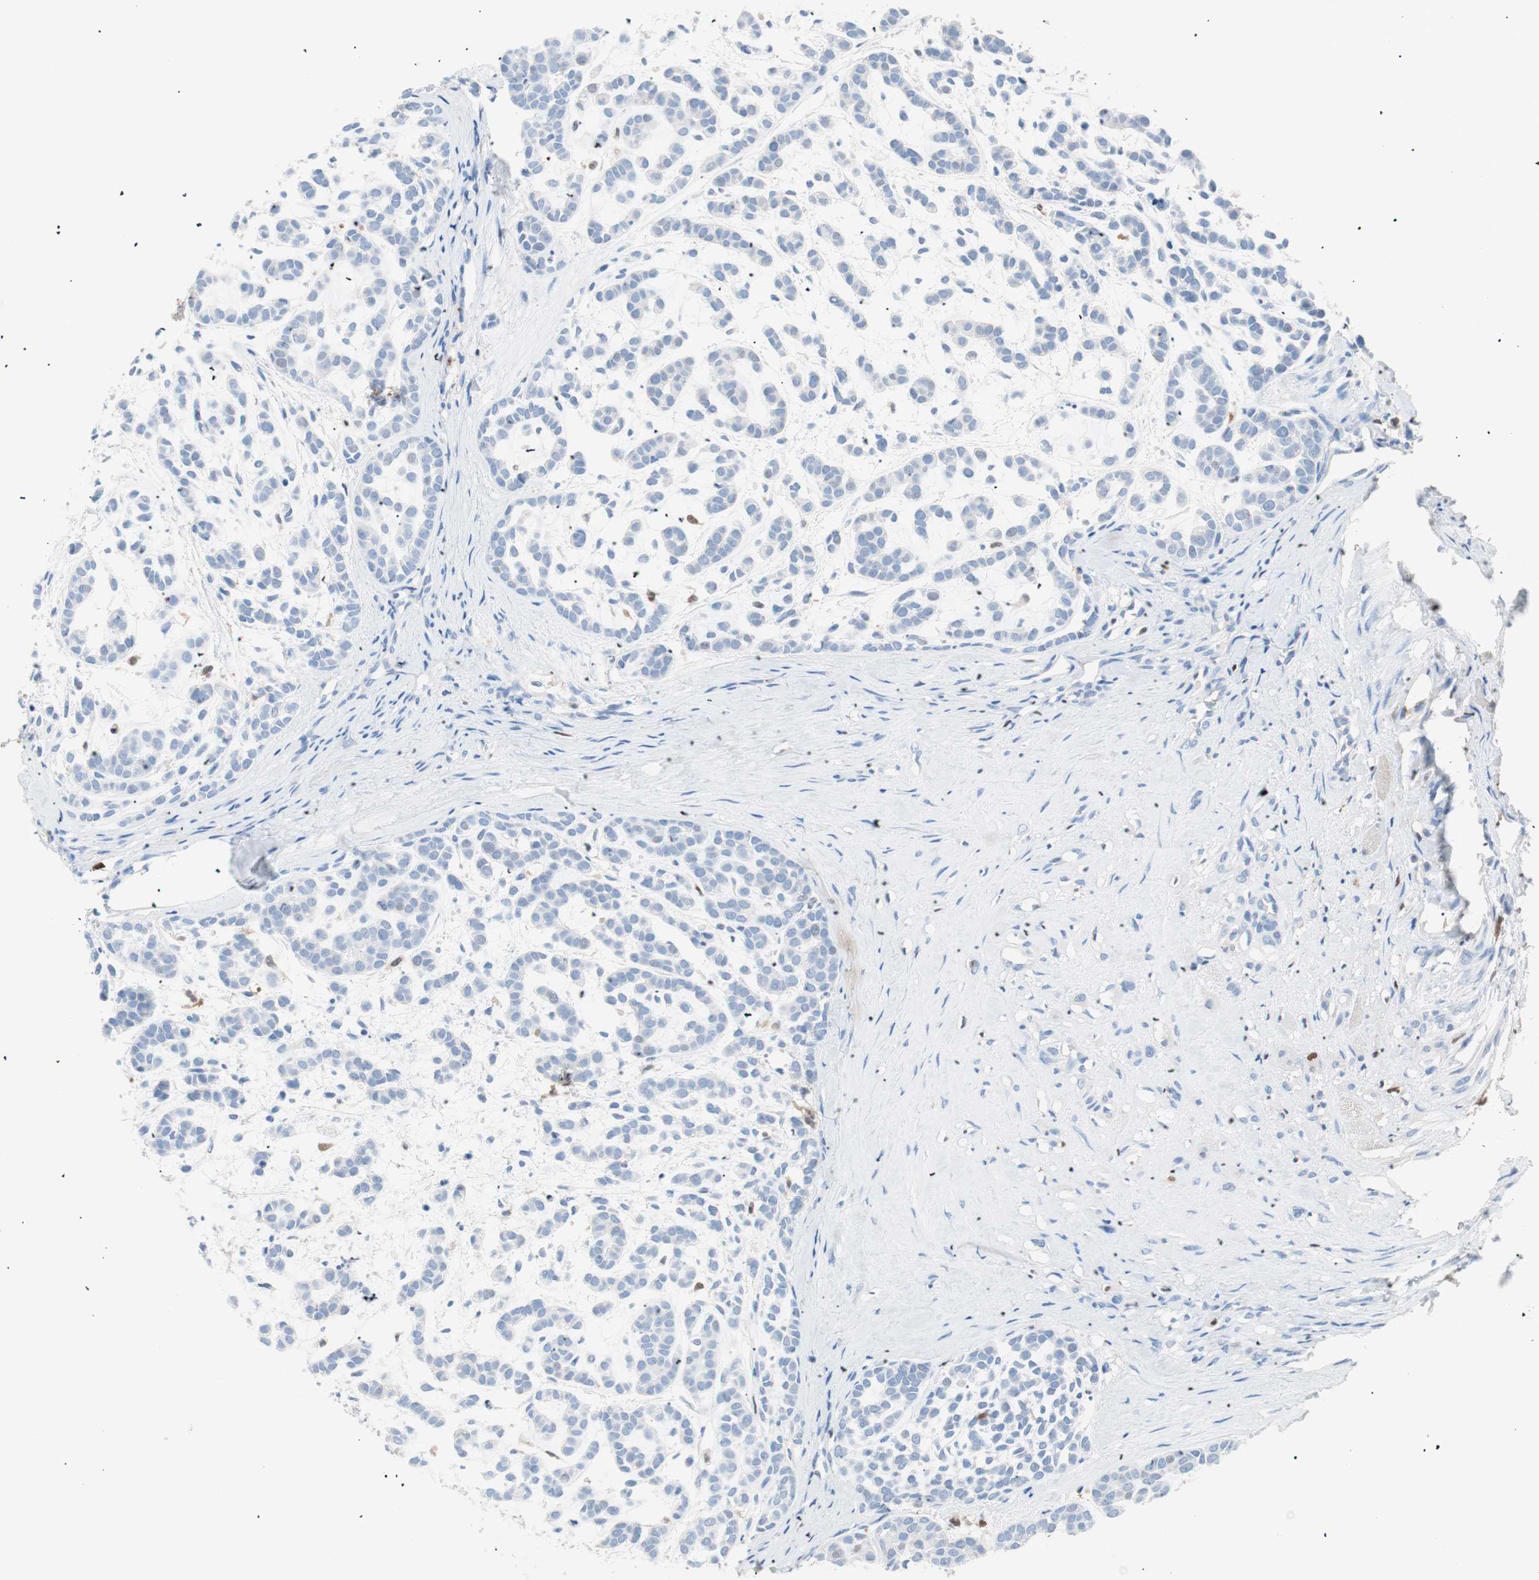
{"staining": {"intensity": "negative", "quantity": "none", "location": "none"}, "tissue": "head and neck cancer", "cell_type": "Tumor cells", "image_type": "cancer", "snomed": [{"axis": "morphology", "description": "Adenocarcinoma, NOS"}, {"axis": "morphology", "description": "Adenoma, NOS"}, {"axis": "topography", "description": "Head-Neck"}], "caption": "Adenocarcinoma (head and neck) was stained to show a protein in brown. There is no significant positivity in tumor cells. (DAB (3,3'-diaminobenzidine) IHC visualized using brightfield microscopy, high magnification).", "gene": "IL18", "patient": {"sex": "female", "age": 55}}